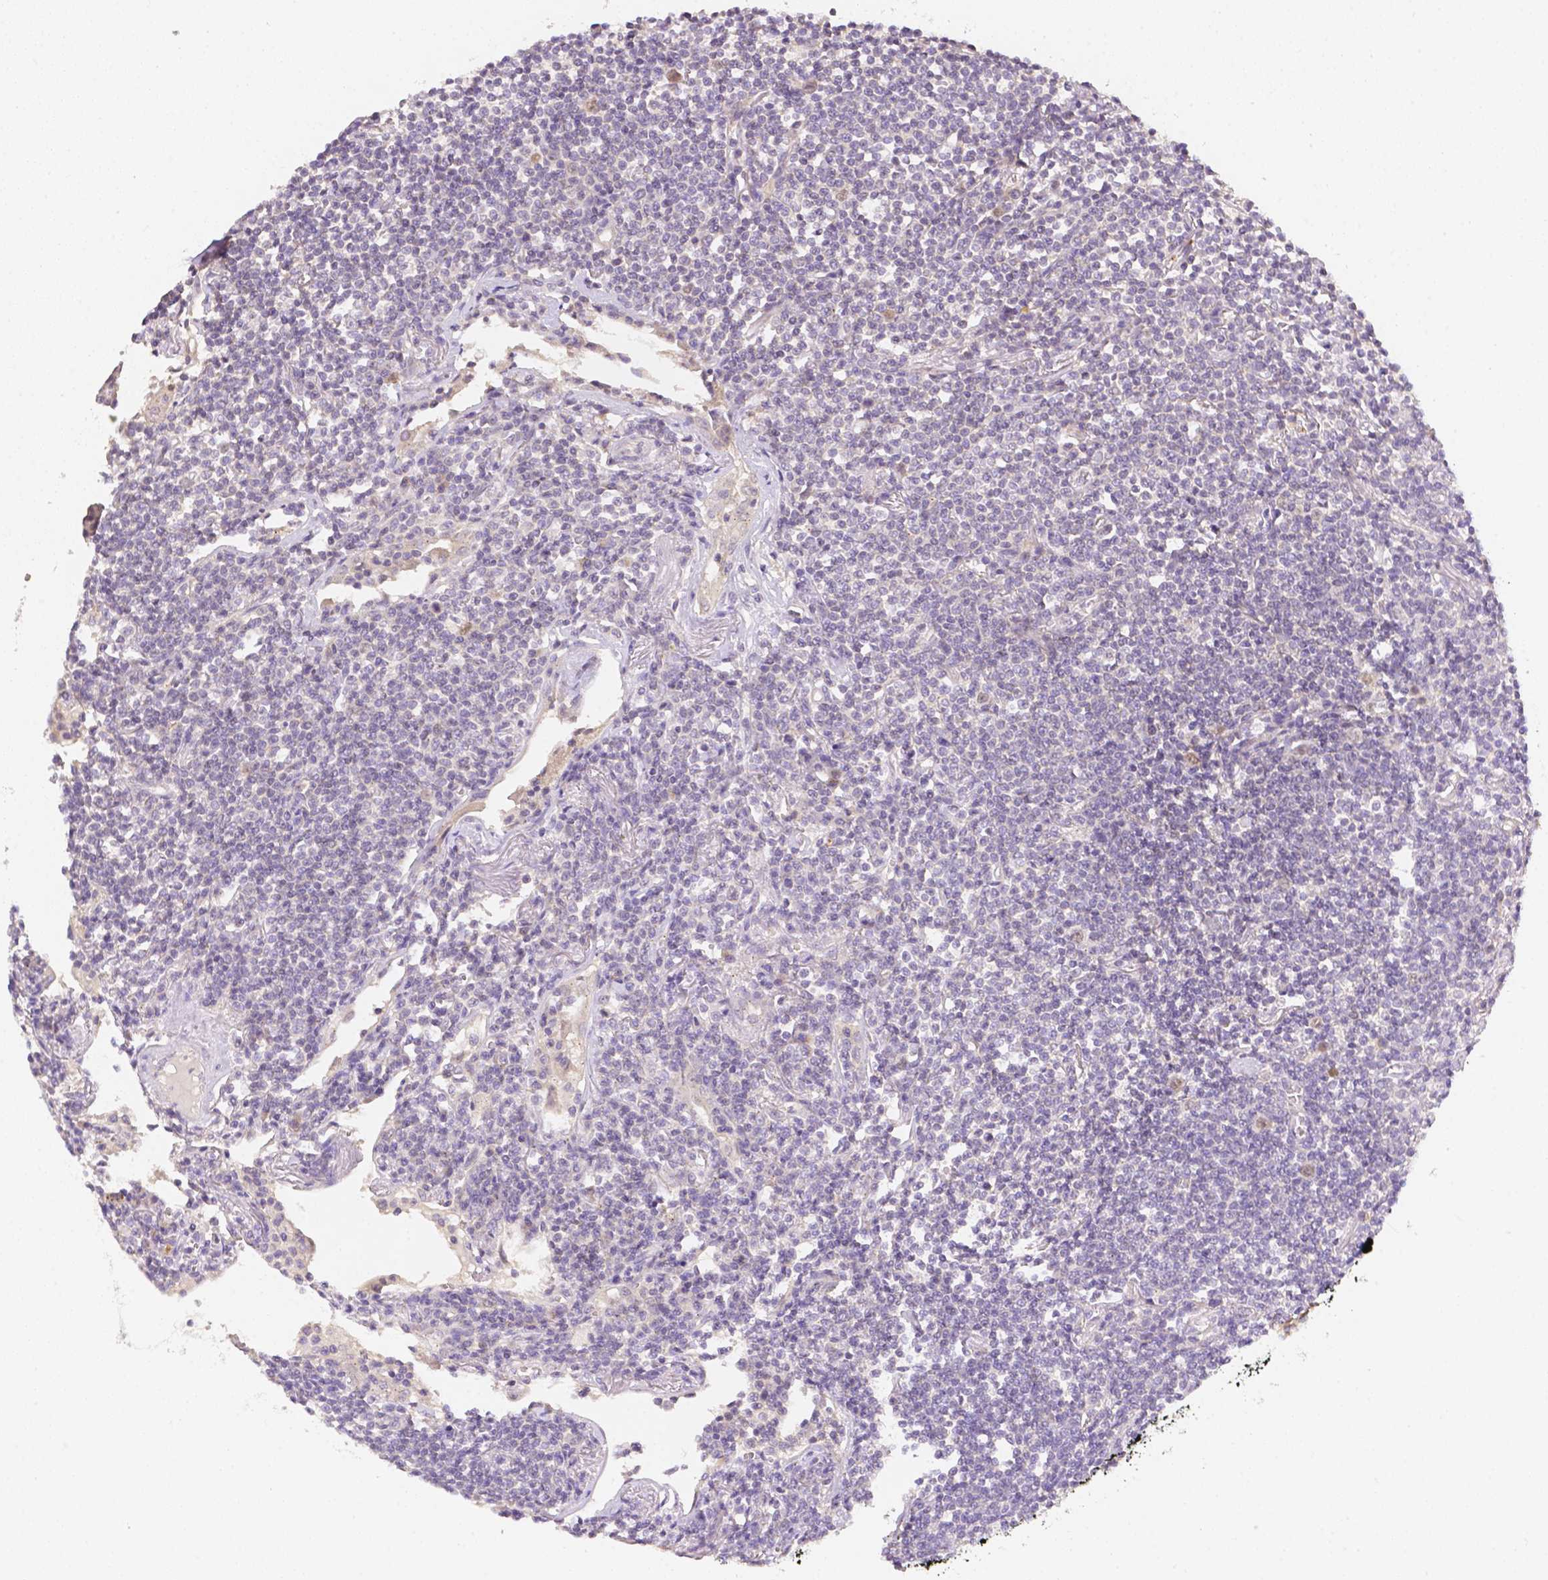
{"staining": {"intensity": "negative", "quantity": "none", "location": "none"}, "tissue": "lymphoma", "cell_type": "Tumor cells", "image_type": "cancer", "snomed": [{"axis": "morphology", "description": "Malignant lymphoma, non-Hodgkin's type, Low grade"}, {"axis": "topography", "description": "Lung"}], "caption": "Image shows no protein staining in tumor cells of malignant lymphoma, non-Hodgkin's type (low-grade) tissue. Nuclei are stained in blue.", "gene": "C10orf67", "patient": {"sex": "female", "age": 71}}